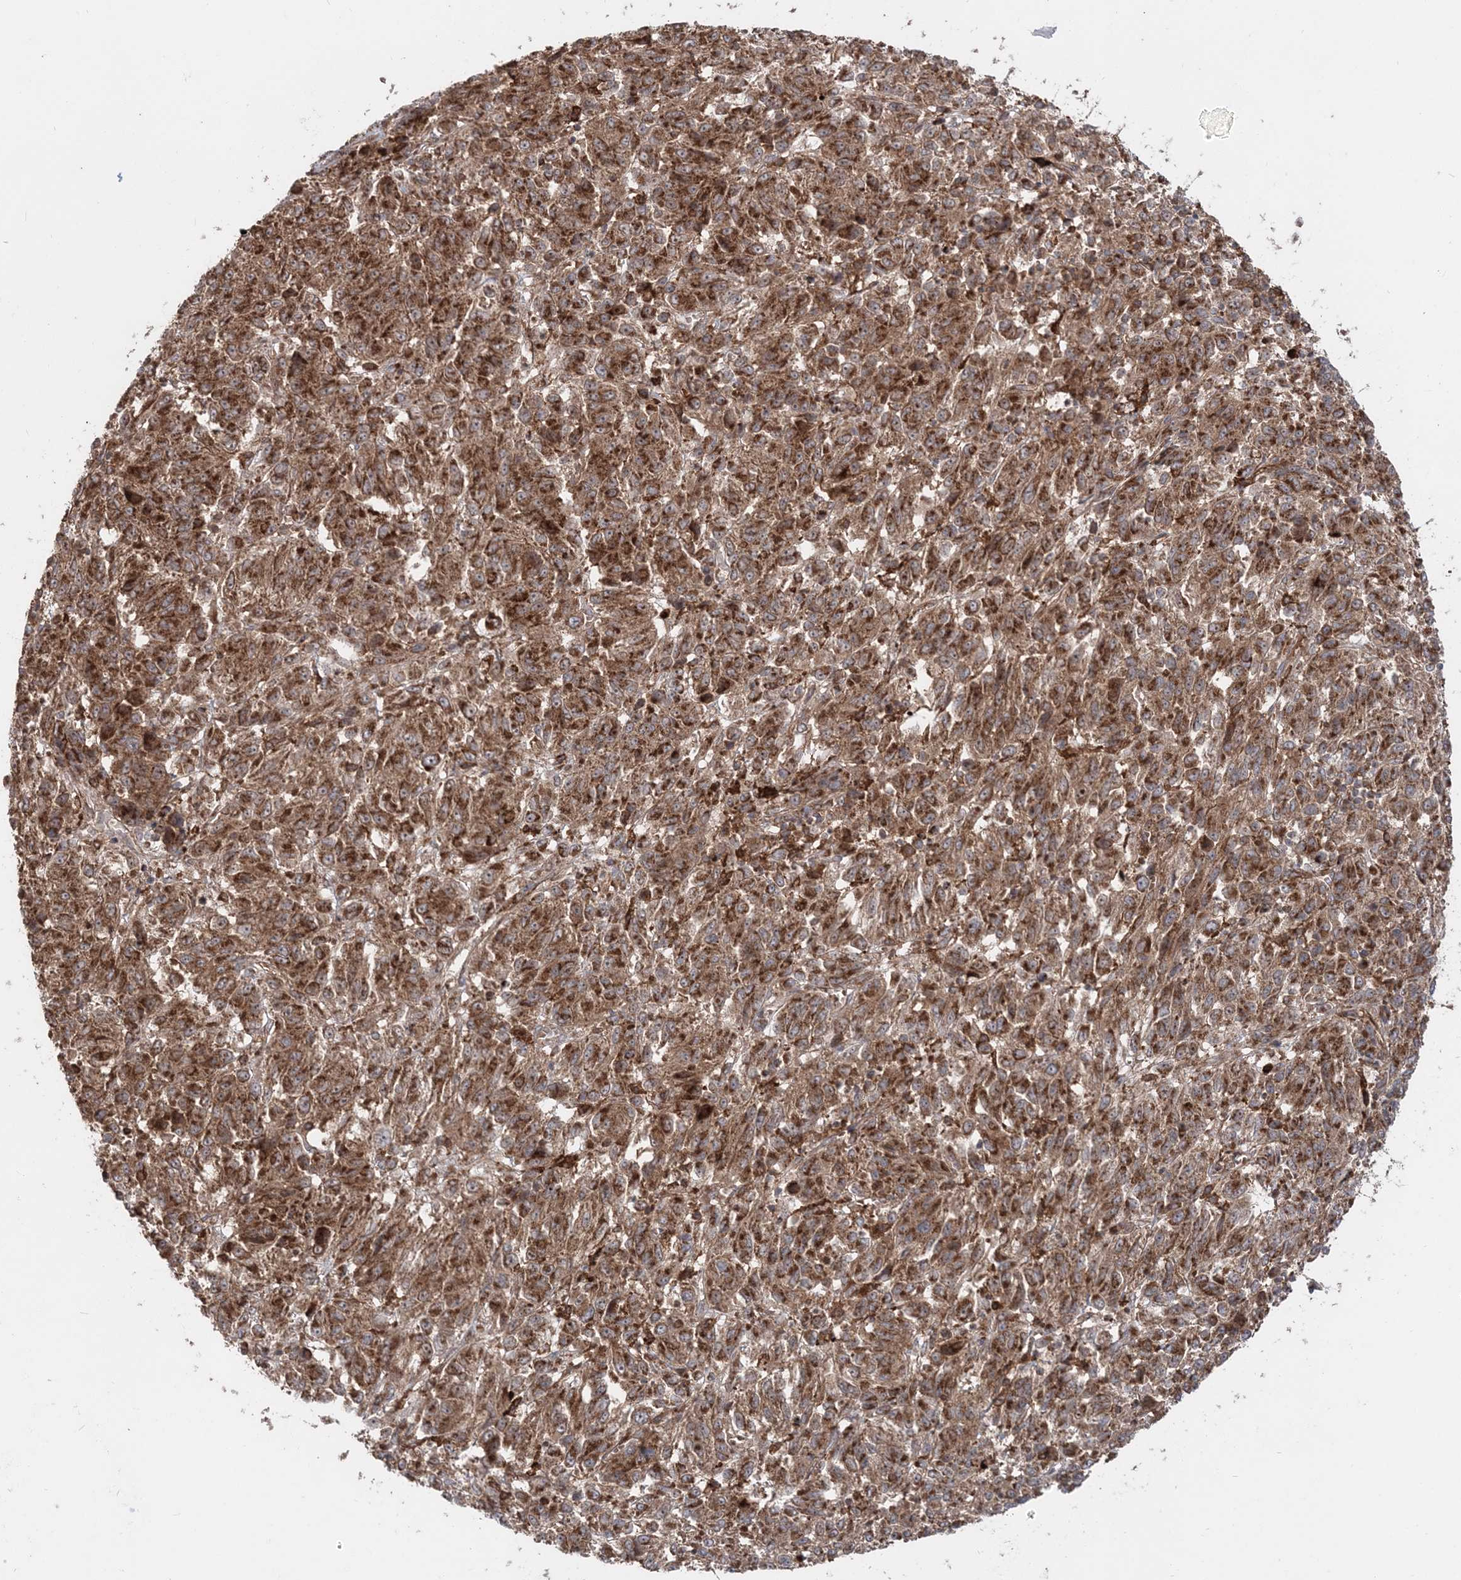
{"staining": {"intensity": "moderate", "quantity": ">75%", "location": "cytoplasmic/membranous"}, "tissue": "melanoma", "cell_type": "Tumor cells", "image_type": "cancer", "snomed": [{"axis": "morphology", "description": "Malignant melanoma, Metastatic site"}, {"axis": "topography", "description": "Lung"}], "caption": "The photomicrograph shows immunohistochemical staining of melanoma. There is moderate cytoplasmic/membranous positivity is present in approximately >75% of tumor cells.", "gene": "LRPPRC", "patient": {"sex": "male", "age": 64}}